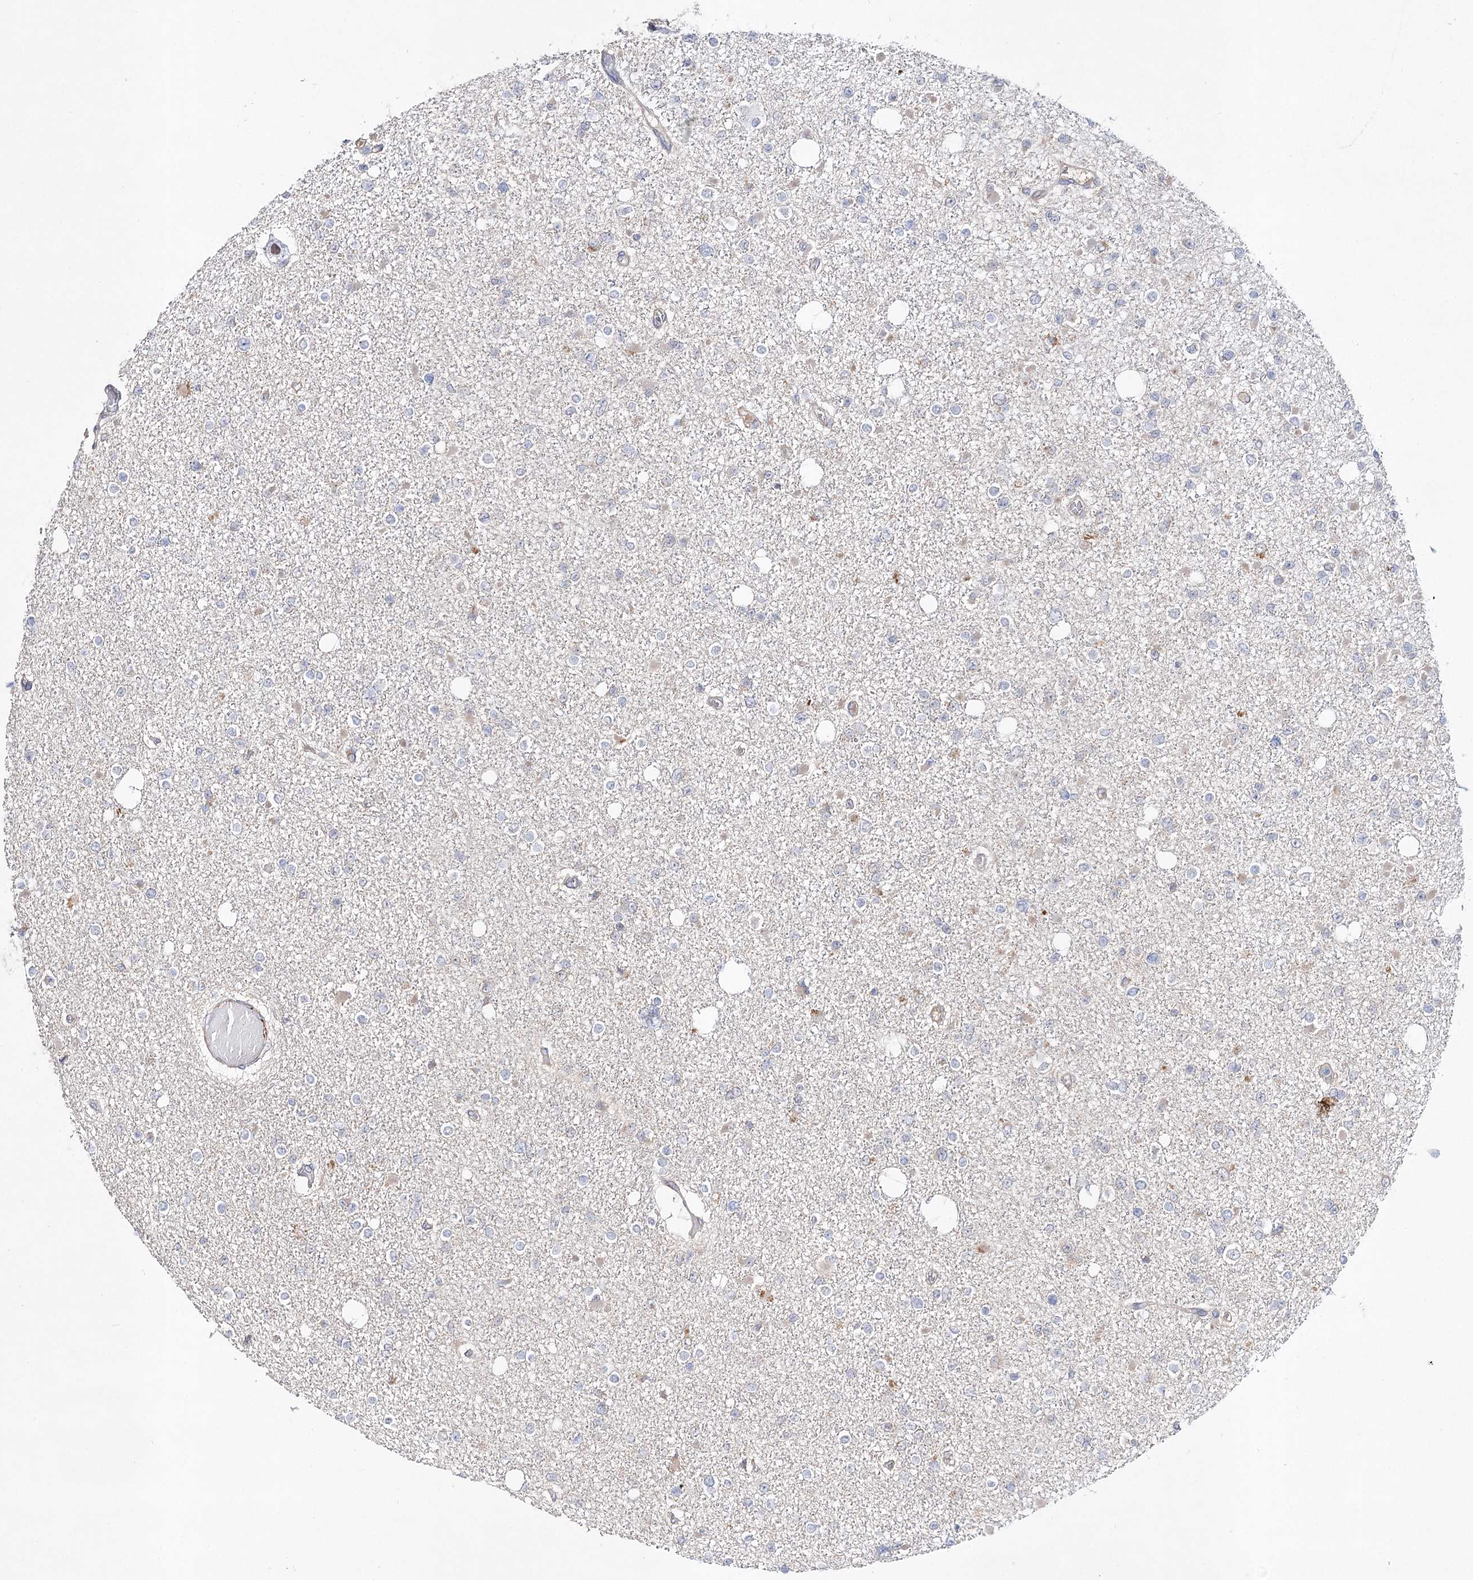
{"staining": {"intensity": "negative", "quantity": "none", "location": "none"}, "tissue": "glioma", "cell_type": "Tumor cells", "image_type": "cancer", "snomed": [{"axis": "morphology", "description": "Glioma, malignant, Low grade"}, {"axis": "topography", "description": "Brain"}], "caption": "Immunohistochemistry photomicrograph of human glioma stained for a protein (brown), which displays no positivity in tumor cells.", "gene": "ARHGAP32", "patient": {"sex": "female", "age": 22}}